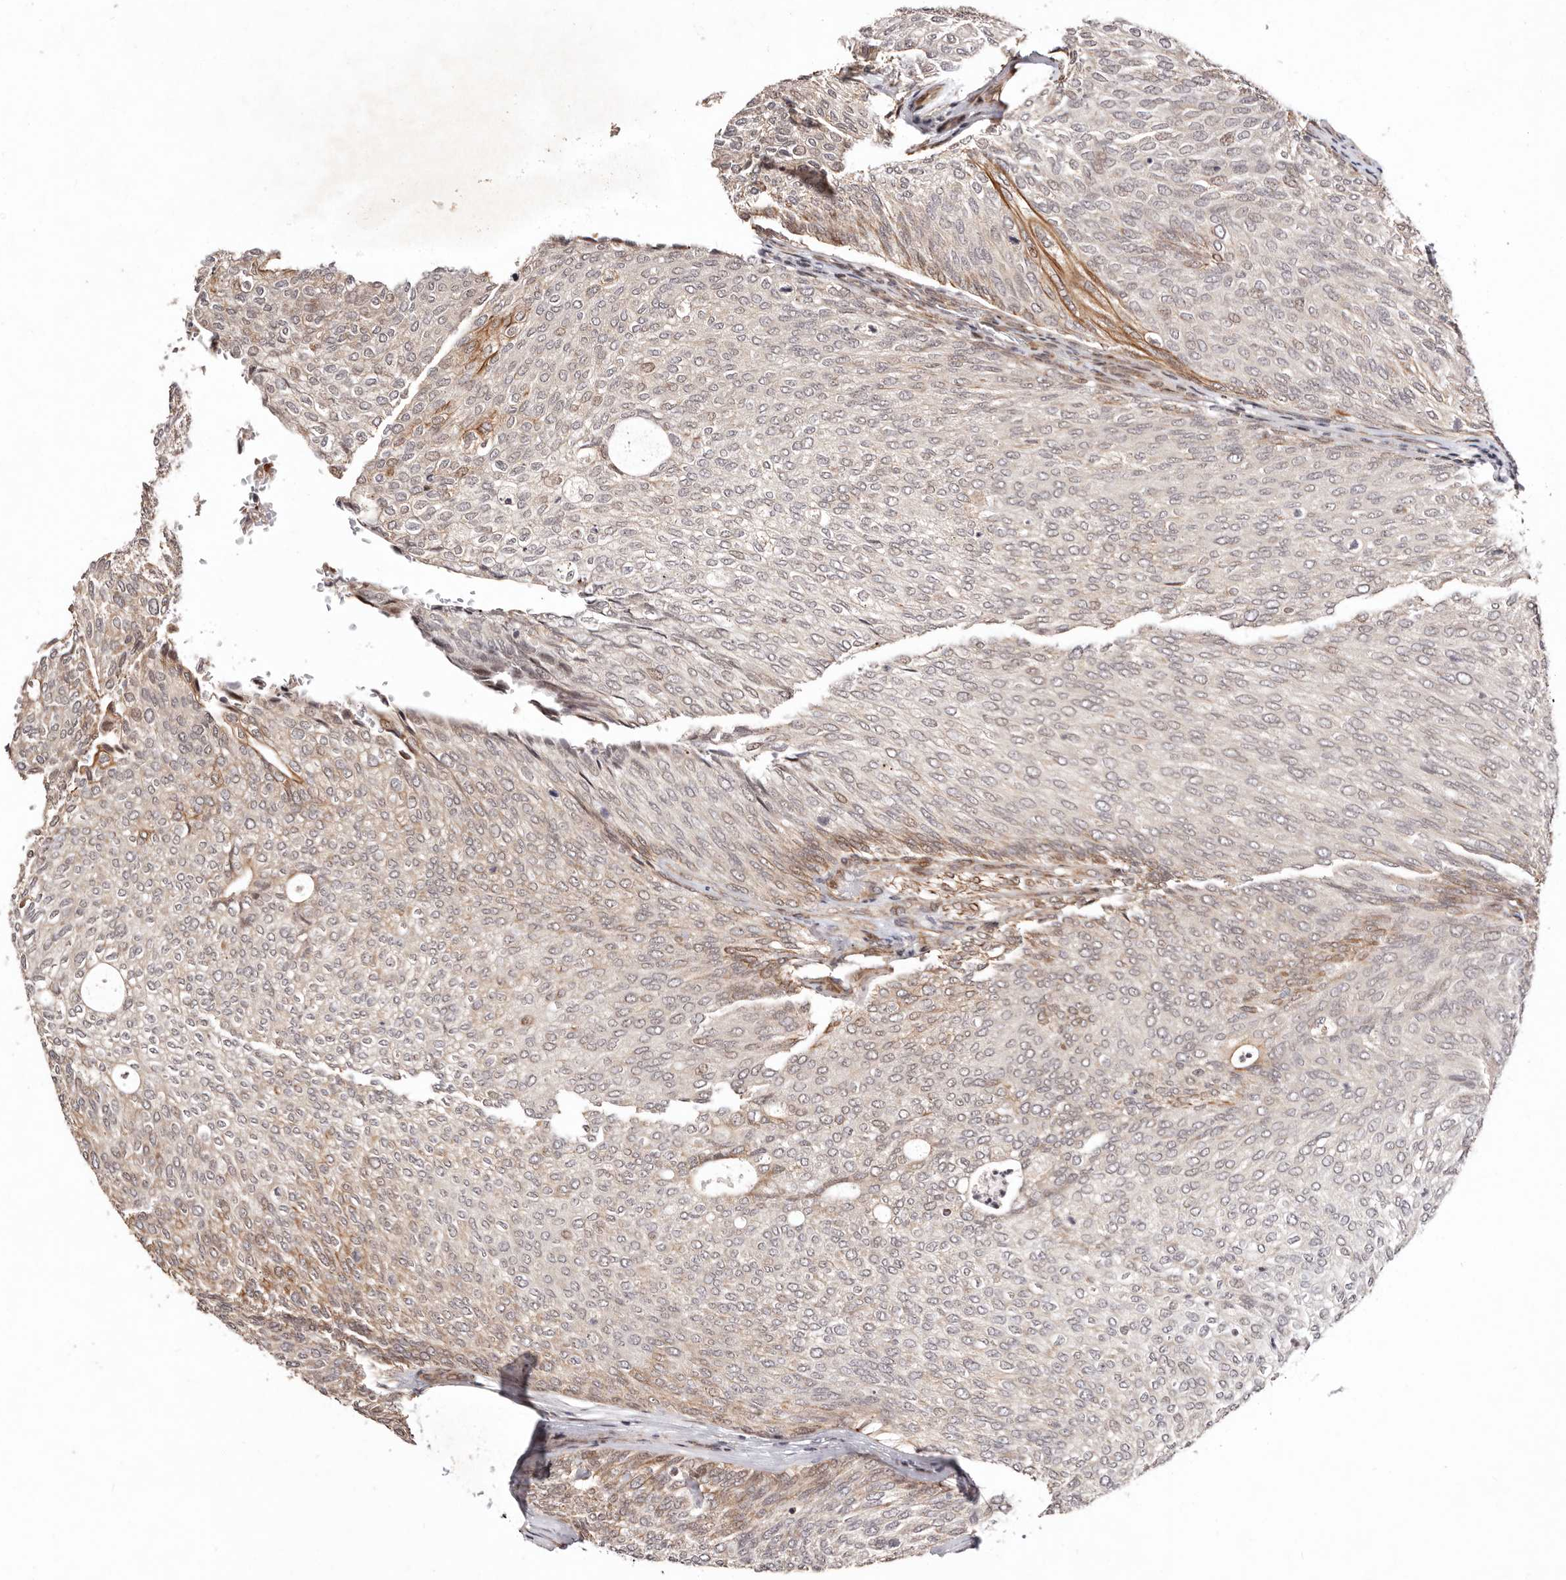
{"staining": {"intensity": "moderate", "quantity": "<25%", "location": "cytoplasmic/membranous"}, "tissue": "urothelial cancer", "cell_type": "Tumor cells", "image_type": "cancer", "snomed": [{"axis": "morphology", "description": "Urothelial carcinoma, Low grade"}, {"axis": "topography", "description": "Urinary bladder"}], "caption": "Moderate cytoplasmic/membranous protein positivity is identified in about <25% of tumor cells in low-grade urothelial carcinoma.", "gene": "HIVEP3", "patient": {"sex": "female", "age": 79}}